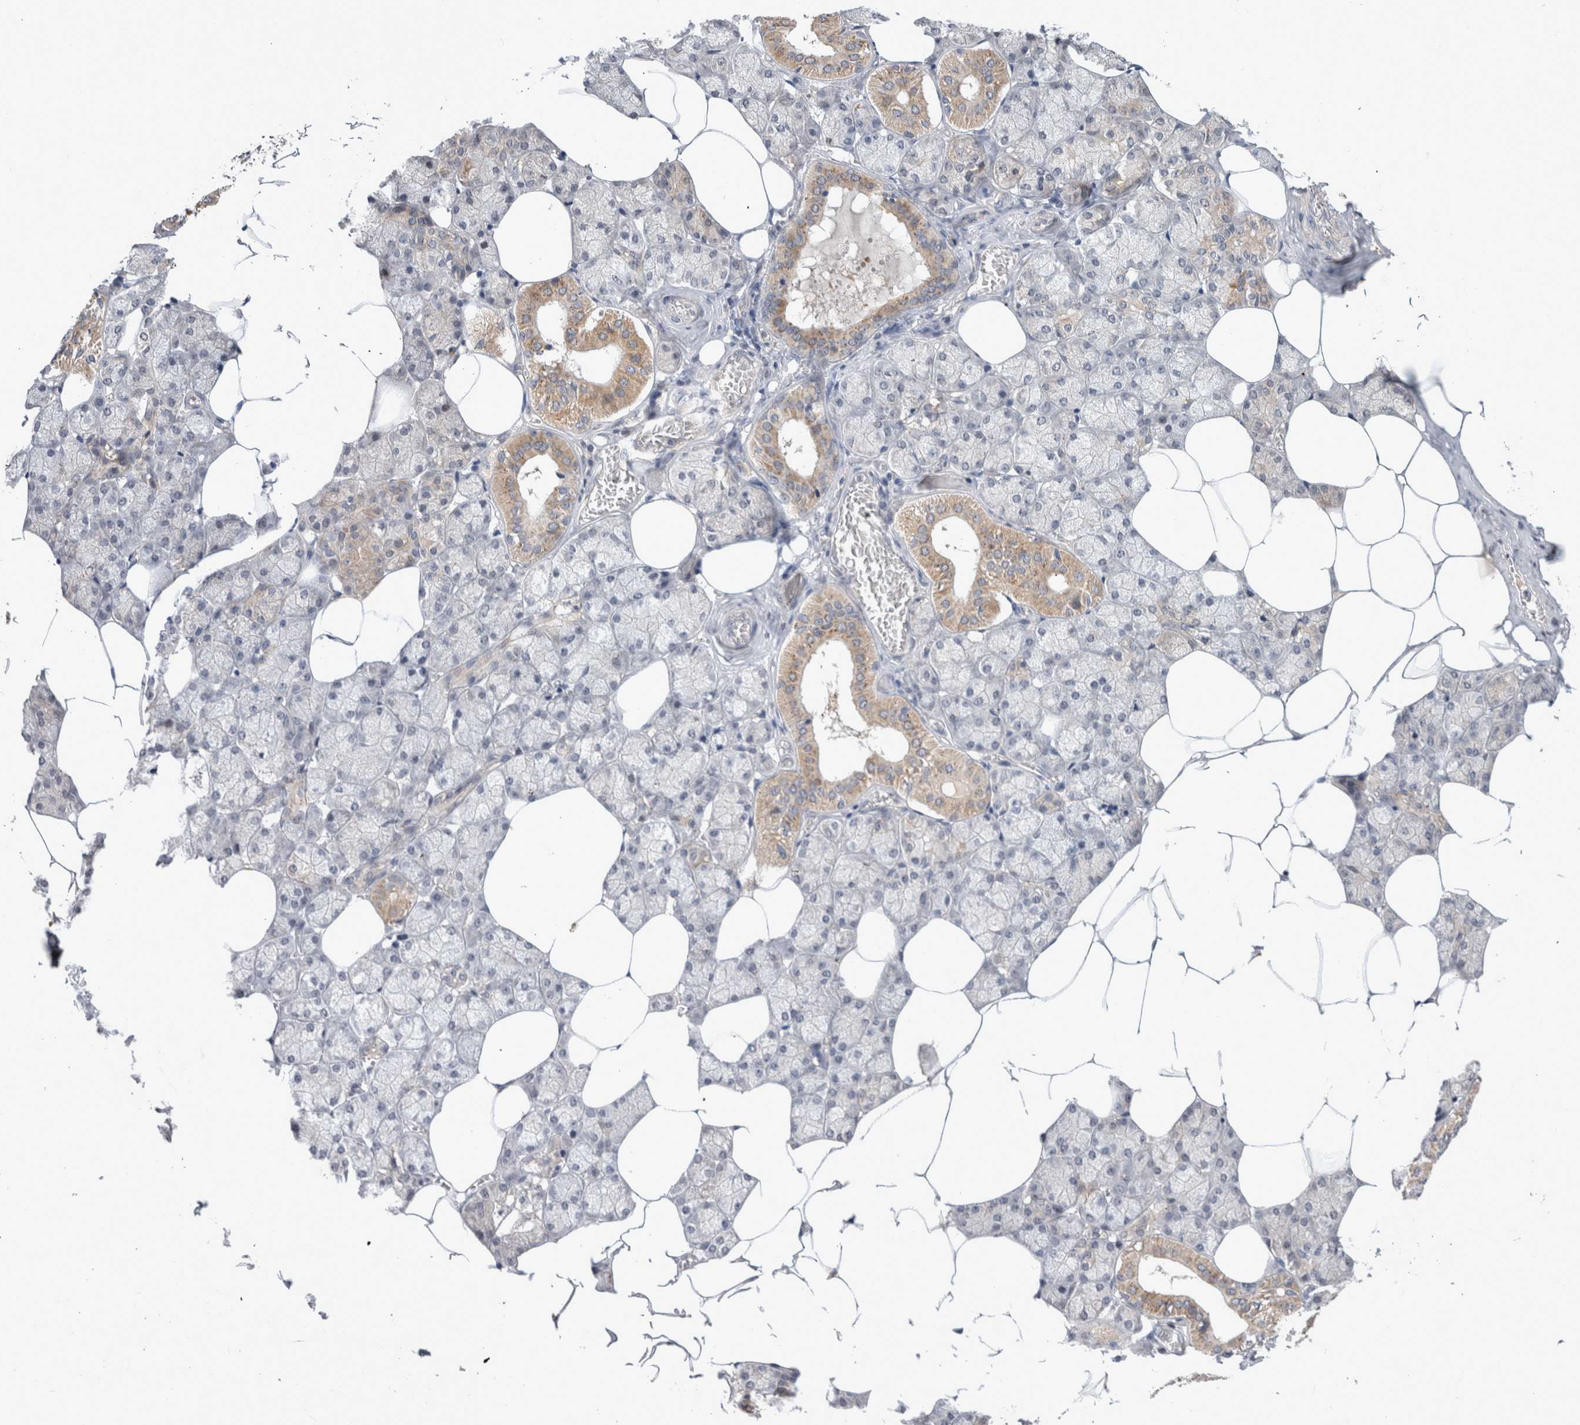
{"staining": {"intensity": "moderate", "quantity": "25%-75%", "location": "cytoplasmic/membranous"}, "tissue": "salivary gland", "cell_type": "Glandular cells", "image_type": "normal", "snomed": [{"axis": "morphology", "description": "Normal tissue, NOS"}, {"axis": "topography", "description": "Salivary gland"}], "caption": "Glandular cells exhibit medium levels of moderate cytoplasmic/membranous staining in approximately 25%-75% of cells in unremarkable salivary gland. The protein of interest is shown in brown color, while the nuclei are stained blue.", "gene": "MRPL37", "patient": {"sex": "male", "age": 62}}